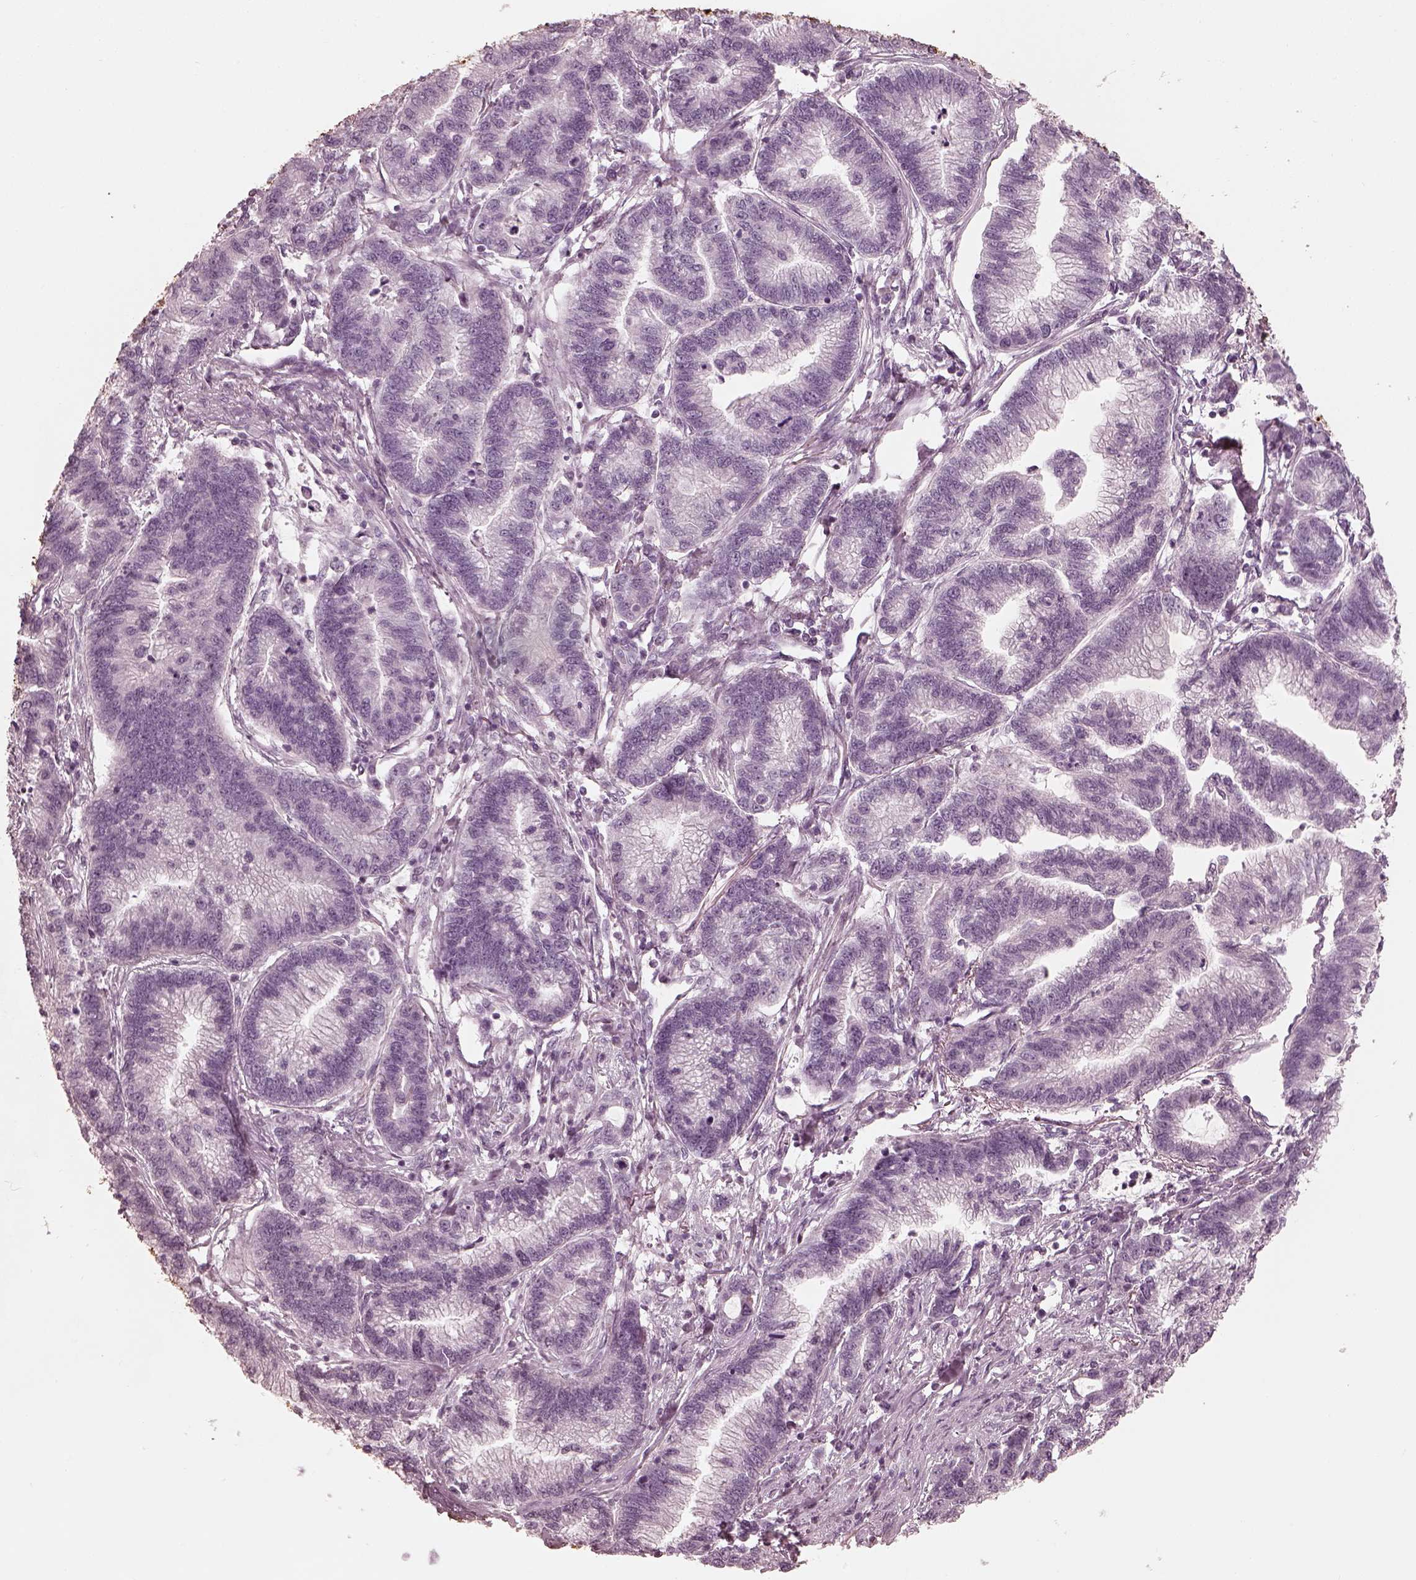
{"staining": {"intensity": "negative", "quantity": "none", "location": "none"}, "tissue": "stomach cancer", "cell_type": "Tumor cells", "image_type": "cancer", "snomed": [{"axis": "morphology", "description": "Adenocarcinoma, NOS"}, {"axis": "topography", "description": "Stomach"}], "caption": "Tumor cells show no significant protein staining in adenocarcinoma (stomach).", "gene": "ADRB3", "patient": {"sex": "male", "age": 83}}